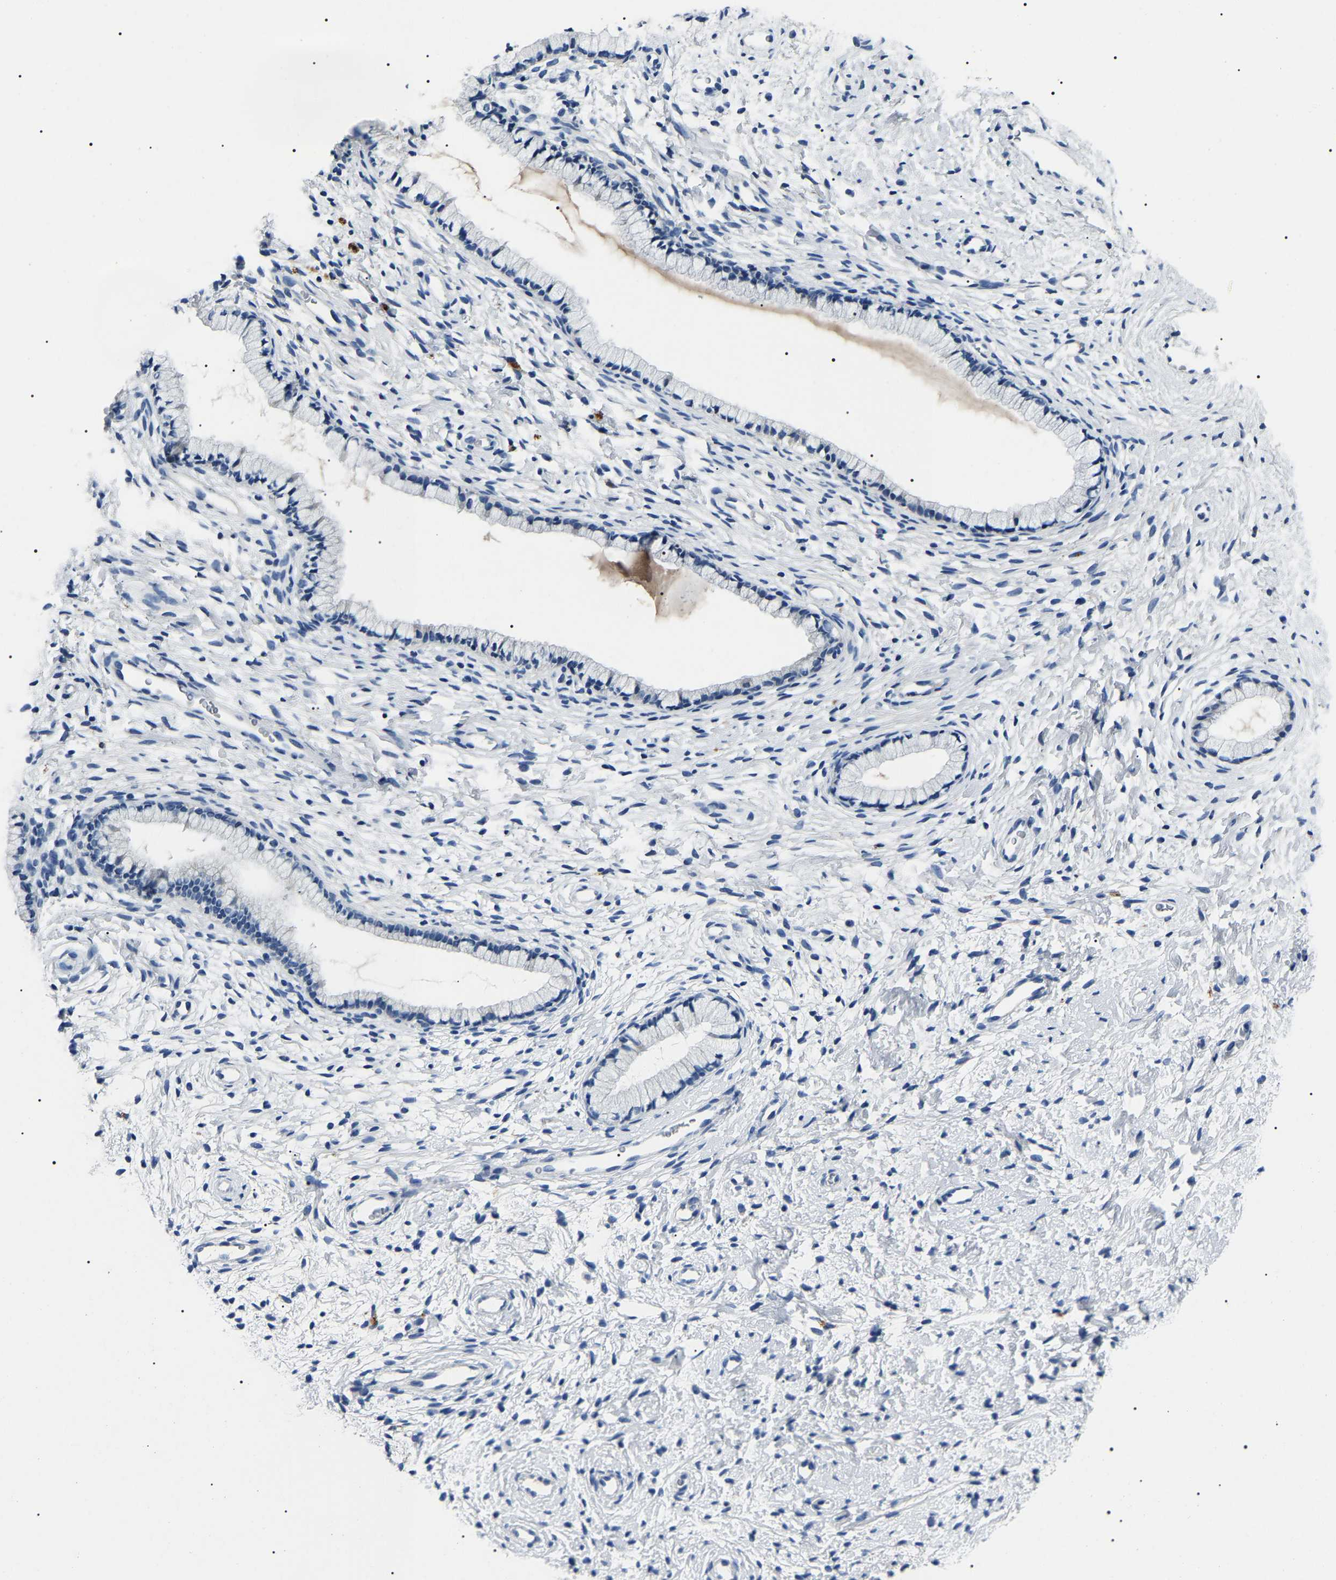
{"staining": {"intensity": "negative", "quantity": "none", "location": "none"}, "tissue": "cervix", "cell_type": "Glandular cells", "image_type": "normal", "snomed": [{"axis": "morphology", "description": "Normal tissue, NOS"}, {"axis": "topography", "description": "Cervix"}], "caption": "Glandular cells are negative for brown protein staining in unremarkable cervix. (DAB immunohistochemistry (IHC) visualized using brightfield microscopy, high magnification).", "gene": "KLK15", "patient": {"sex": "female", "age": 72}}